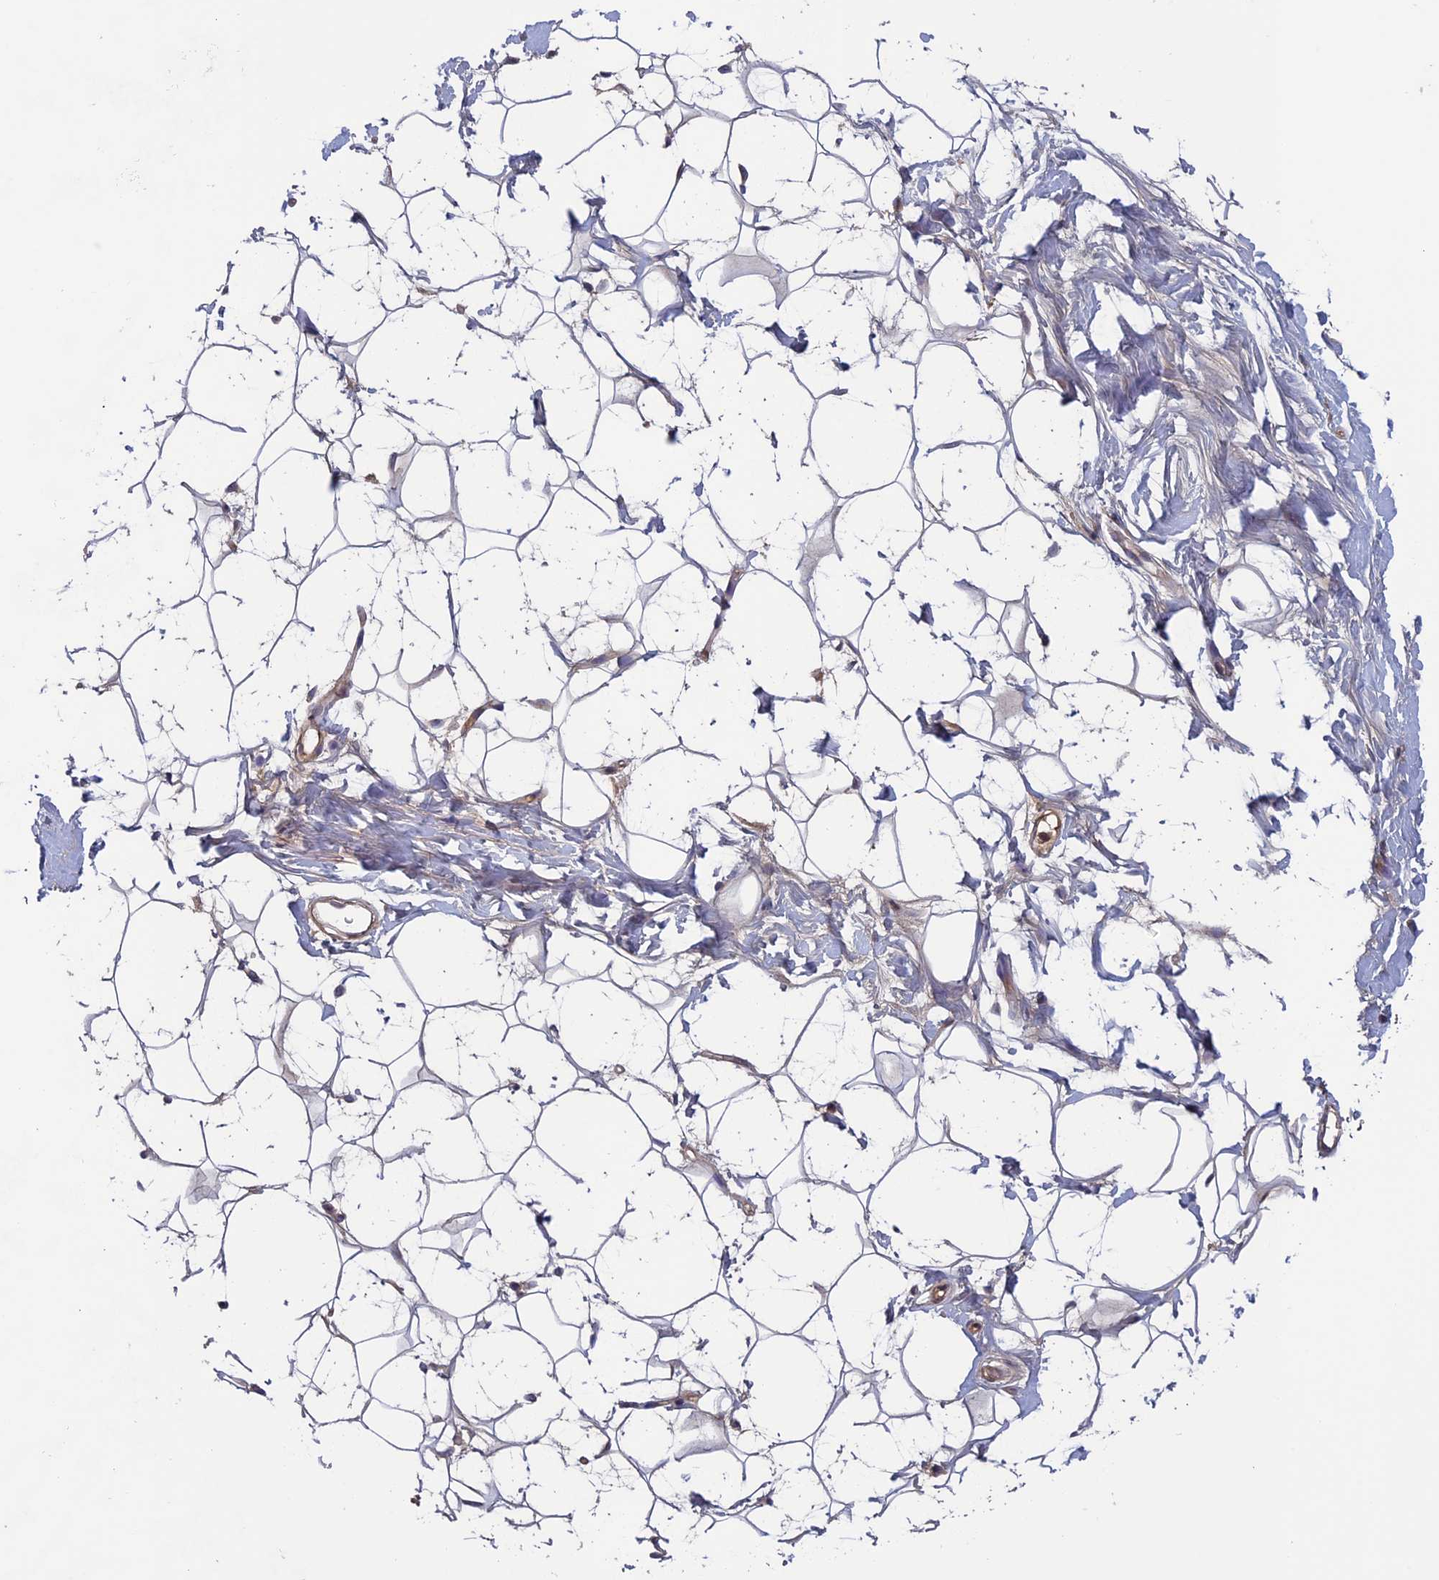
{"staining": {"intensity": "moderate", "quantity": ">75%", "location": "cytoplasmic/membranous"}, "tissue": "adipose tissue", "cell_type": "Adipocytes", "image_type": "normal", "snomed": [{"axis": "morphology", "description": "Normal tissue, NOS"}, {"axis": "topography", "description": "Breast"}], "caption": "Adipose tissue stained with a brown dye reveals moderate cytoplasmic/membranous positive staining in about >75% of adipocytes.", "gene": "FADS1", "patient": {"sex": "female", "age": 26}}